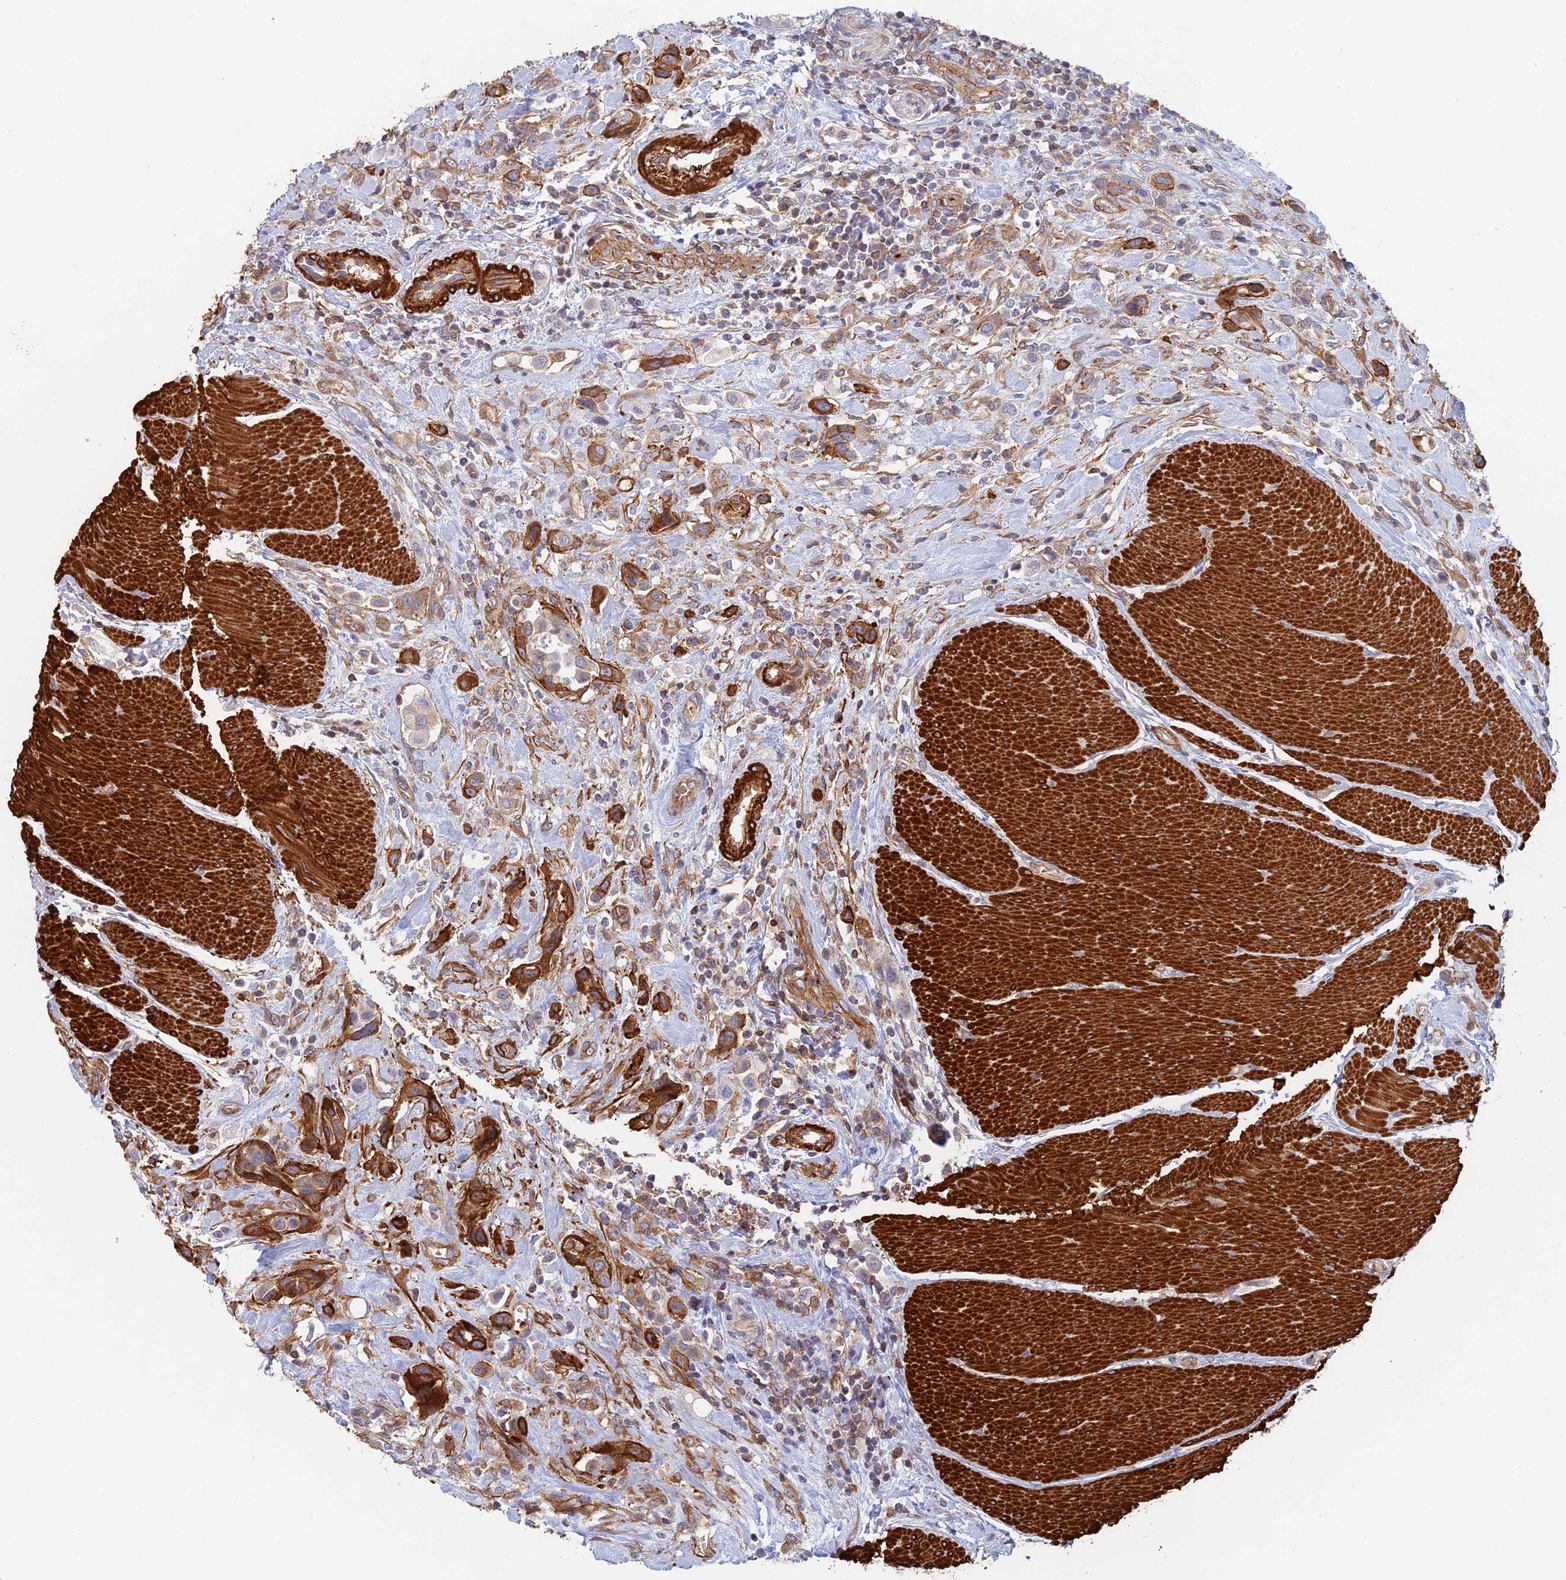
{"staining": {"intensity": "strong", "quantity": "25%-75%", "location": "cytoplasmic/membranous"}, "tissue": "urothelial cancer", "cell_type": "Tumor cells", "image_type": "cancer", "snomed": [{"axis": "morphology", "description": "Urothelial carcinoma, High grade"}, {"axis": "topography", "description": "Urinary bladder"}], "caption": "This is an image of immunohistochemistry staining of urothelial cancer, which shows strong positivity in the cytoplasmic/membranous of tumor cells.", "gene": "PAK4", "patient": {"sex": "male", "age": 50}}